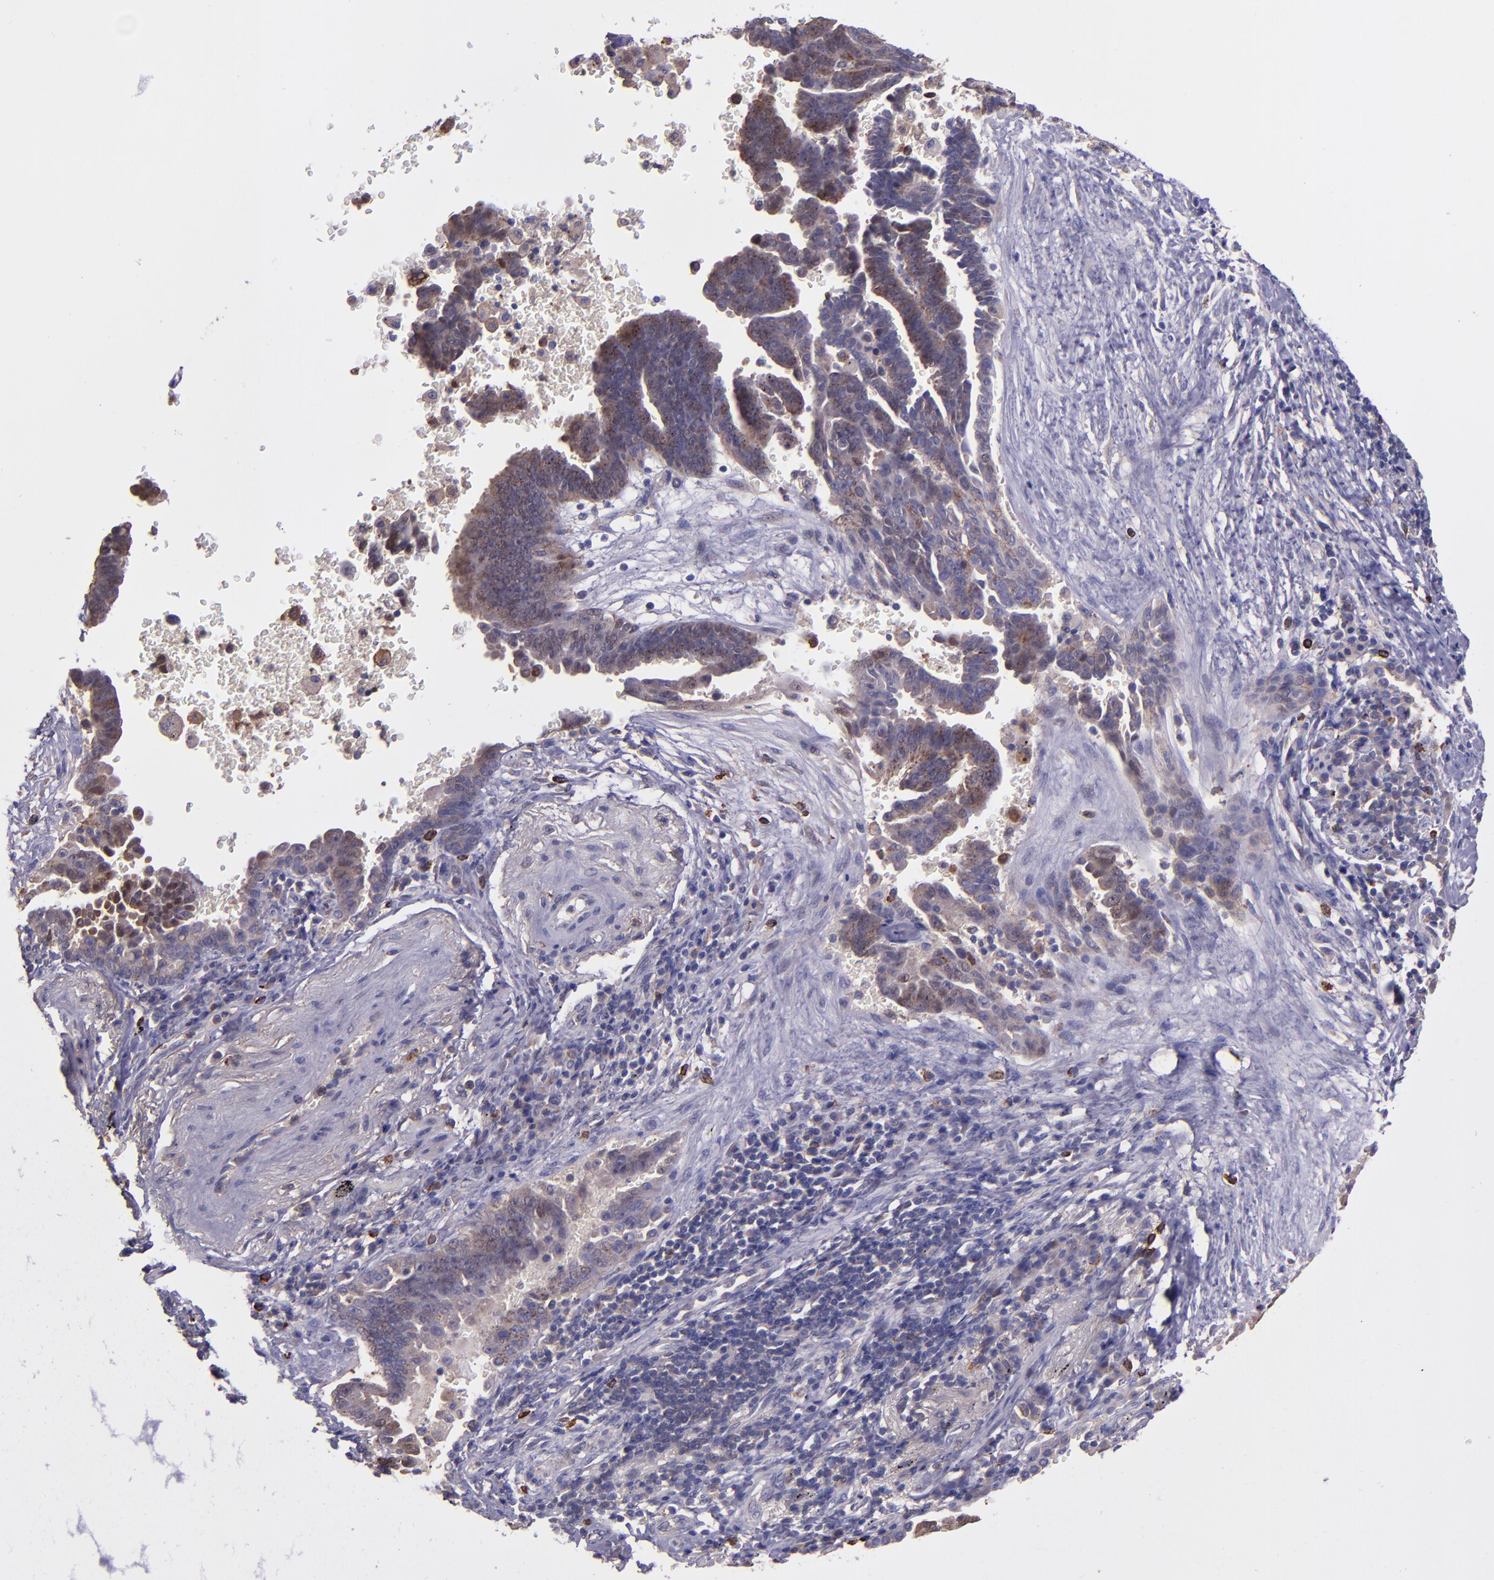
{"staining": {"intensity": "weak", "quantity": ">75%", "location": "cytoplasmic/membranous"}, "tissue": "lung cancer", "cell_type": "Tumor cells", "image_type": "cancer", "snomed": [{"axis": "morphology", "description": "Adenocarcinoma, NOS"}, {"axis": "topography", "description": "Lung"}], "caption": "Protein analysis of adenocarcinoma (lung) tissue displays weak cytoplasmic/membranous expression in approximately >75% of tumor cells. The protein is shown in brown color, while the nuclei are stained blue.", "gene": "WASHC1", "patient": {"sex": "female", "age": 64}}